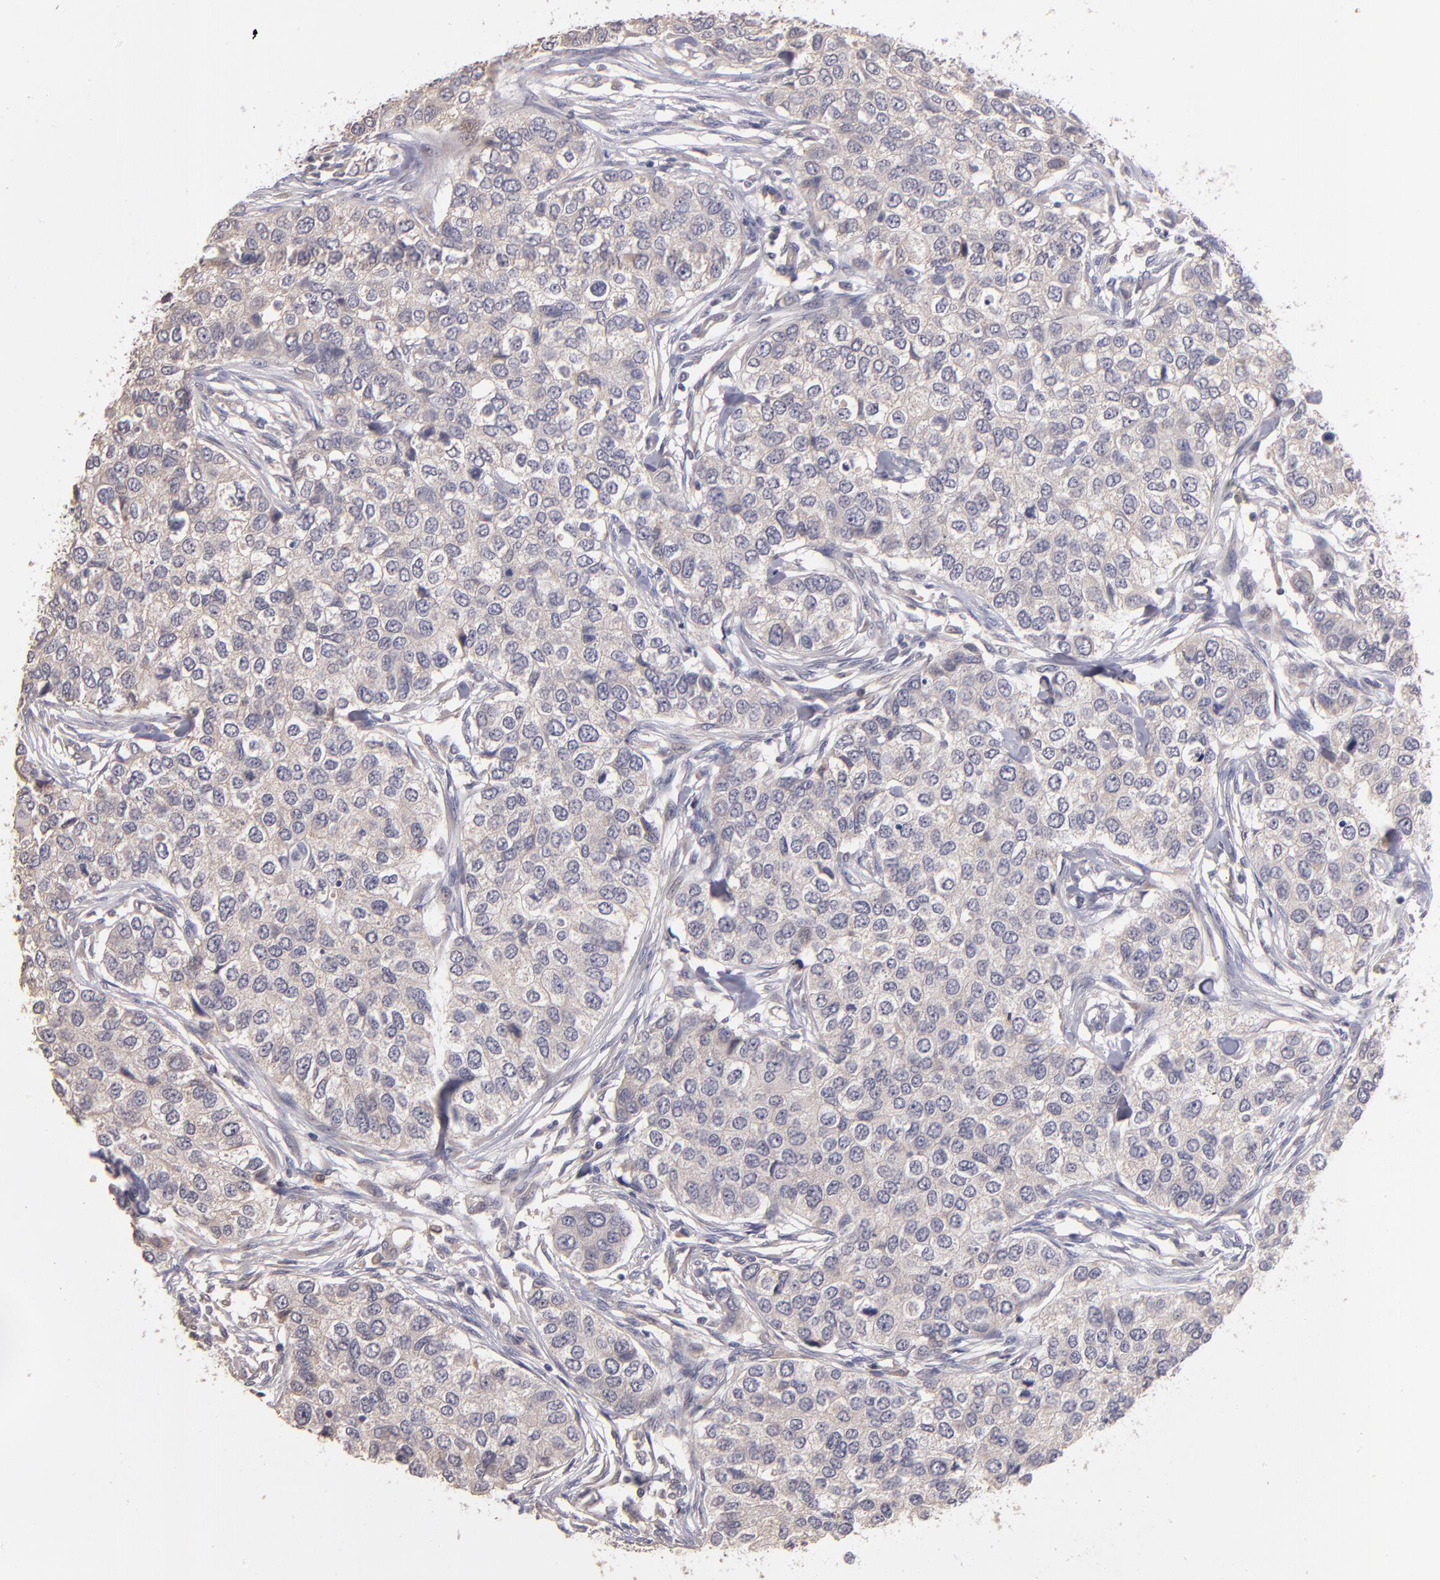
{"staining": {"intensity": "weak", "quantity": "<25%", "location": "cytoplasmic/membranous"}, "tissue": "breast cancer", "cell_type": "Tumor cells", "image_type": "cancer", "snomed": [{"axis": "morphology", "description": "Normal tissue, NOS"}, {"axis": "morphology", "description": "Duct carcinoma"}, {"axis": "topography", "description": "Breast"}], "caption": "High magnification brightfield microscopy of infiltrating ductal carcinoma (breast) stained with DAB (brown) and counterstained with hematoxylin (blue): tumor cells show no significant staining.", "gene": "GNAZ", "patient": {"sex": "female", "age": 49}}